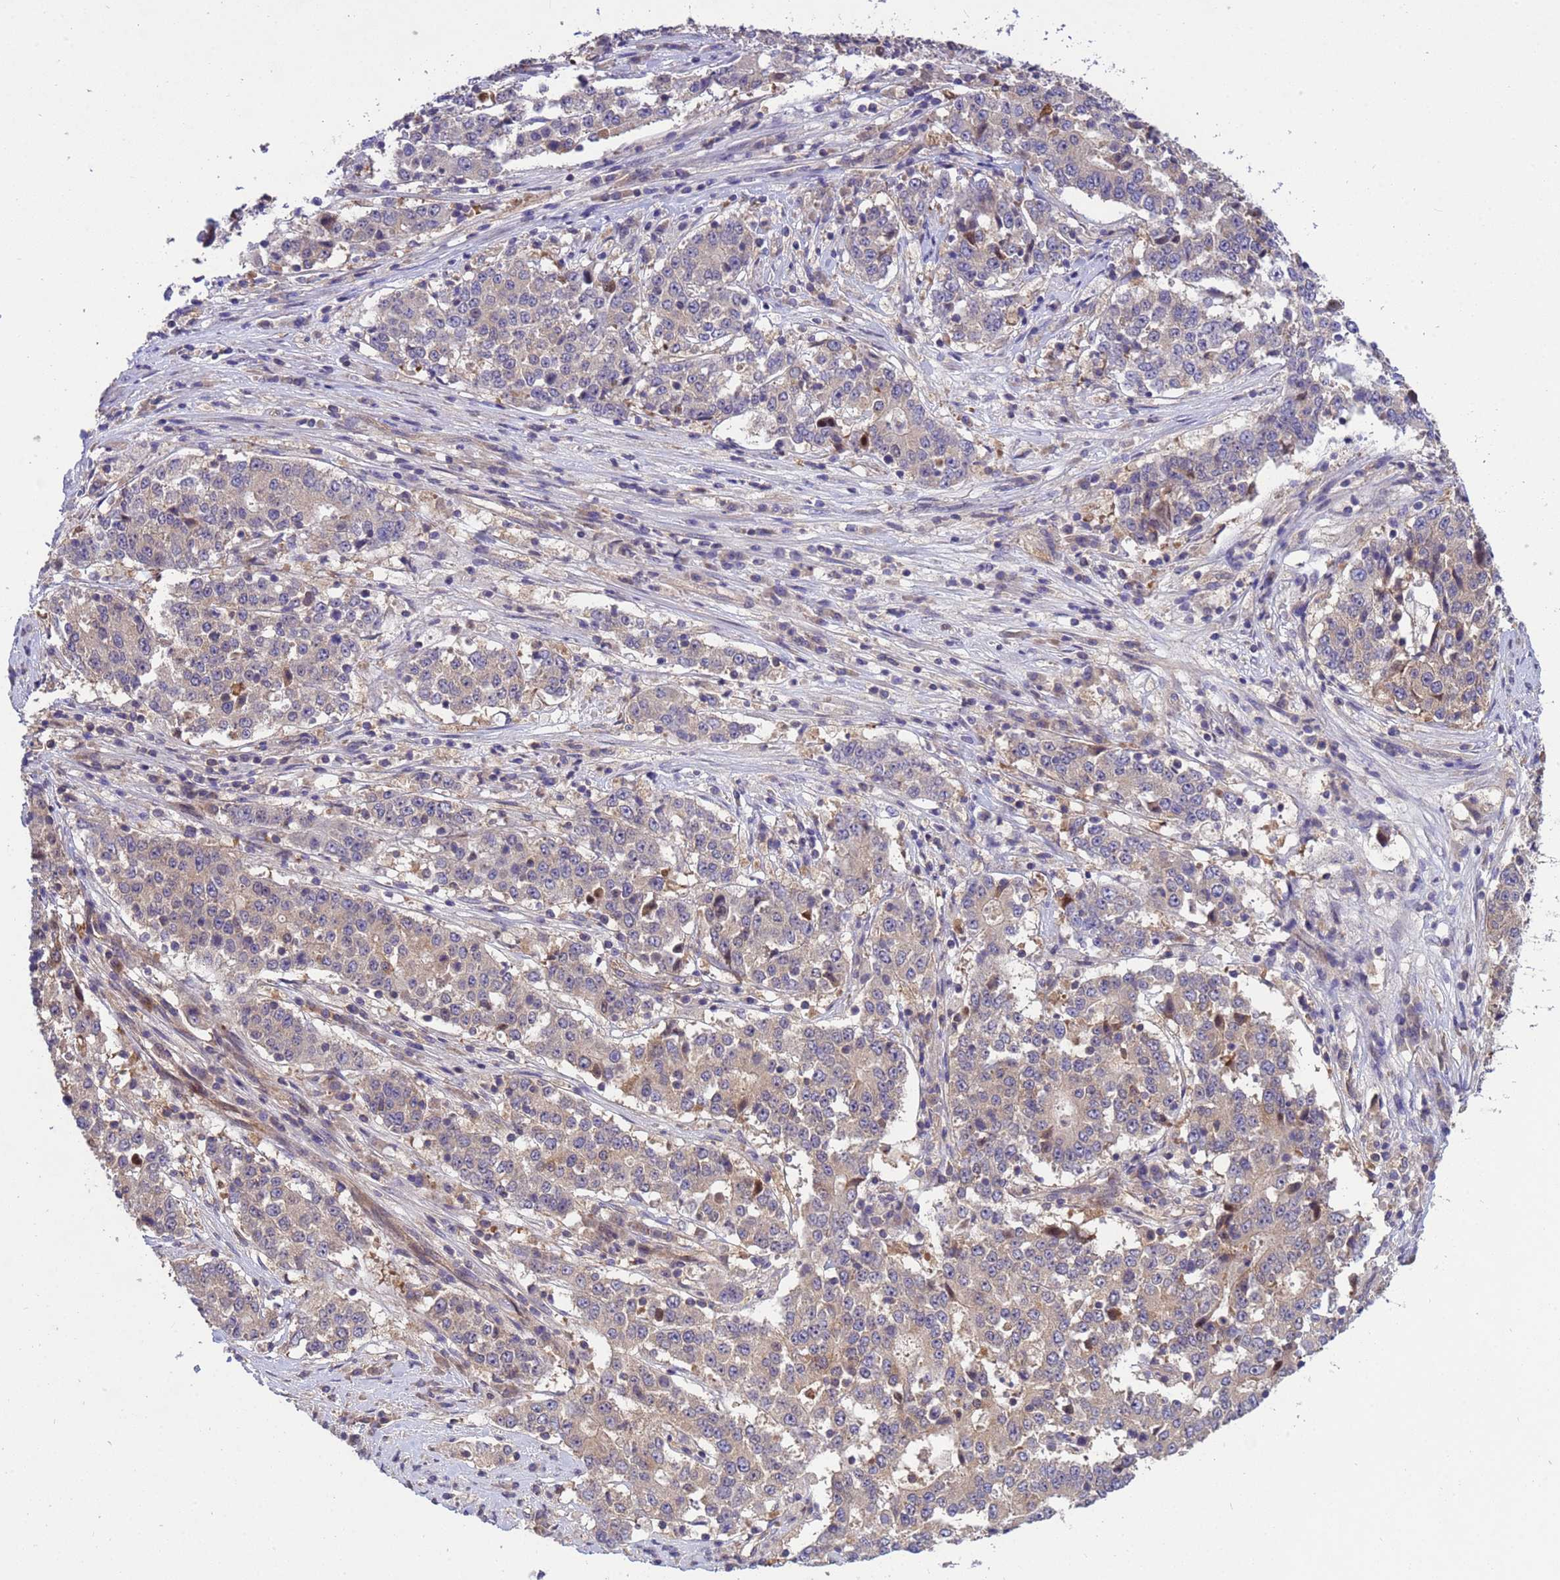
{"staining": {"intensity": "weak", "quantity": "25%-75%", "location": "cytoplasmic/membranous"}, "tissue": "stomach cancer", "cell_type": "Tumor cells", "image_type": "cancer", "snomed": [{"axis": "morphology", "description": "Adenocarcinoma, NOS"}, {"axis": "topography", "description": "Stomach"}], "caption": "A brown stain labels weak cytoplasmic/membranous positivity of a protein in human adenocarcinoma (stomach) tumor cells.", "gene": "PPP2CB", "patient": {"sex": "male", "age": 59}}